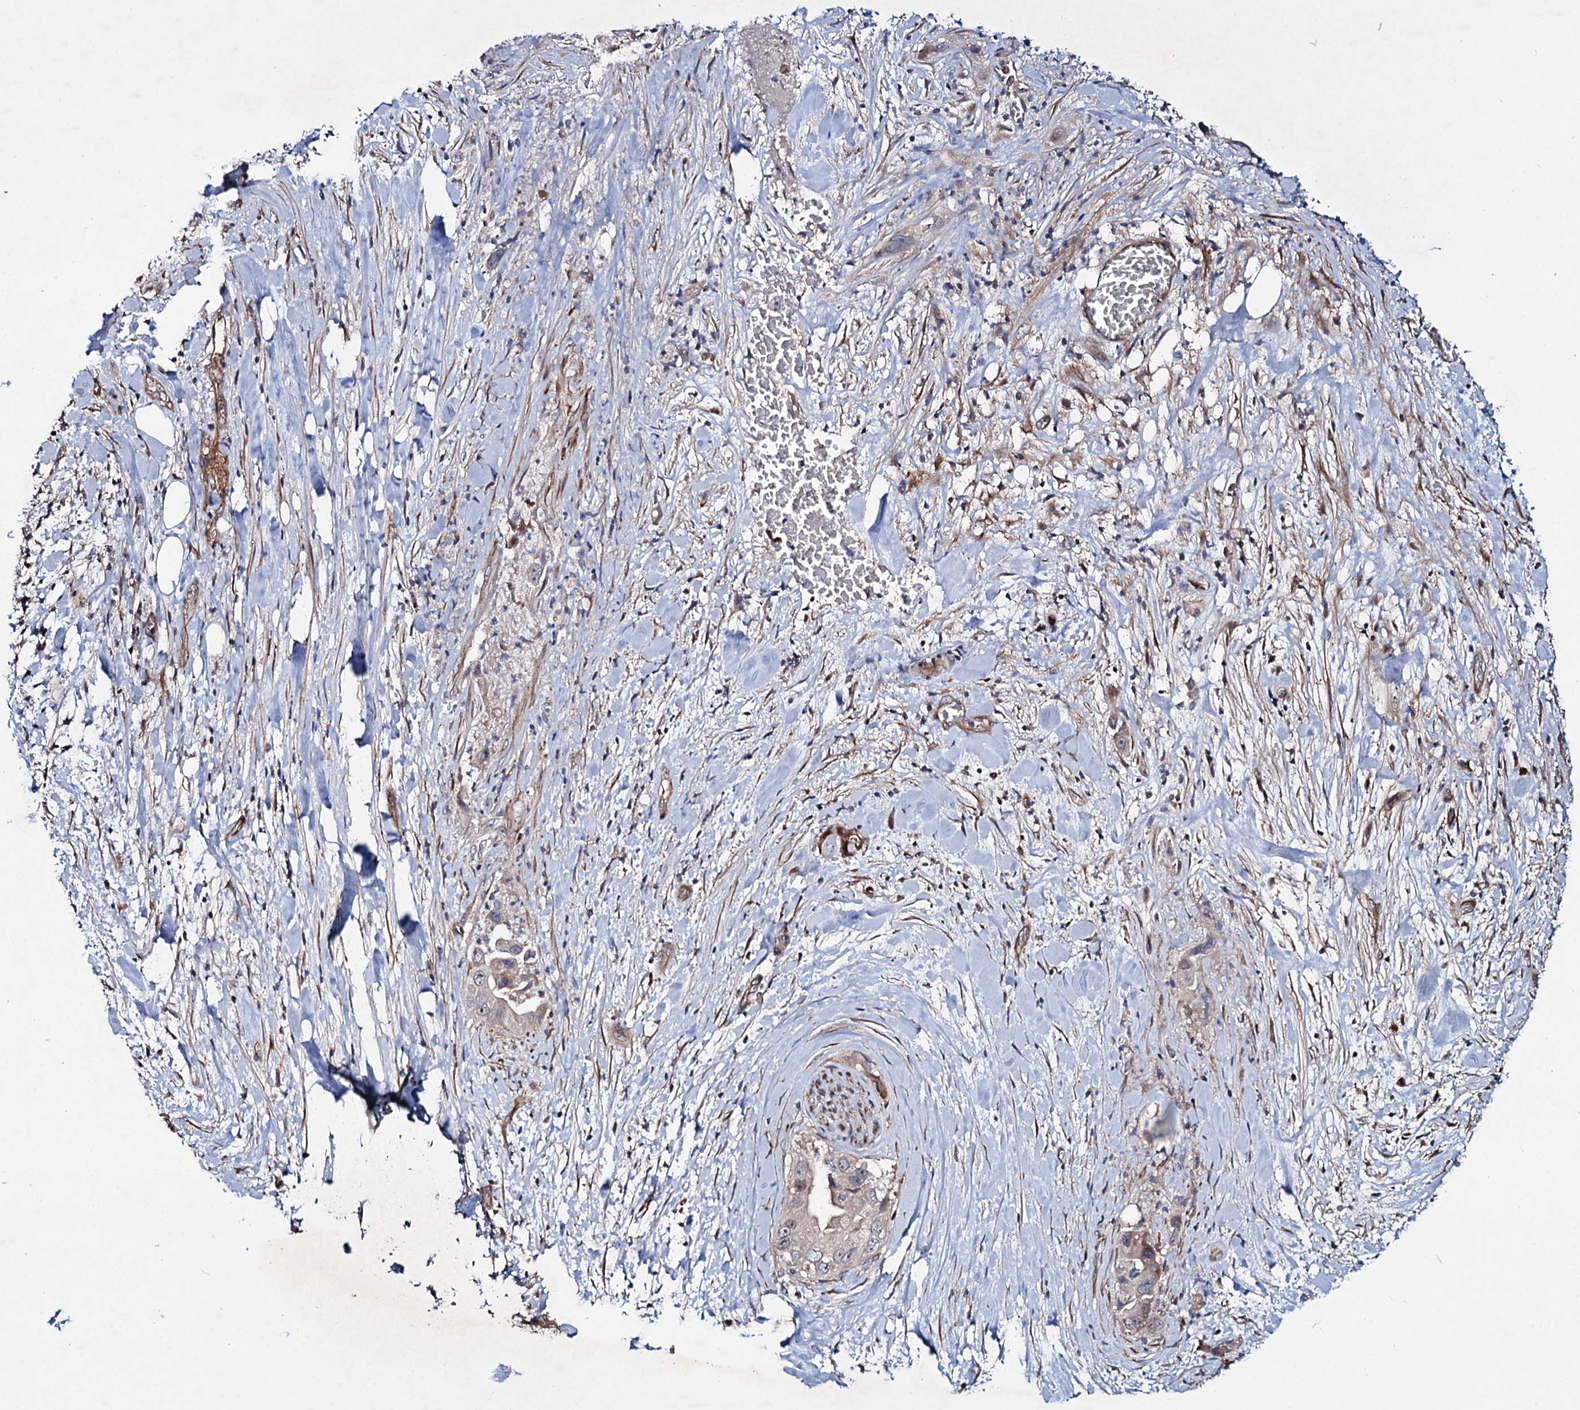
{"staining": {"intensity": "weak", "quantity": ">75%", "location": "cytoplasmic/membranous"}, "tissue": "pancreatic cancer", "cell_type": "Tumor cells", "image_type": "cancer", "snomed": [{"axis": "morphology", "description": "Adenocarcinoma, NOS"}, {"axis": "topography", "description": "Pancreas"}], "caption": "IHC staining of adenocarcinoma (pancreatic), which exhibits low levels of weak cytoplasmic/membranous positivity in about >75% of tumor cells indicating weak cytoplasmic/membranous protein positivity. The staining was performed using DAB (brown) for protein detection and nuclei were counterstained in hematoxylin (blue).", "gene": "PTDSS2", "patient": {"sex": "female", "age": 78}}